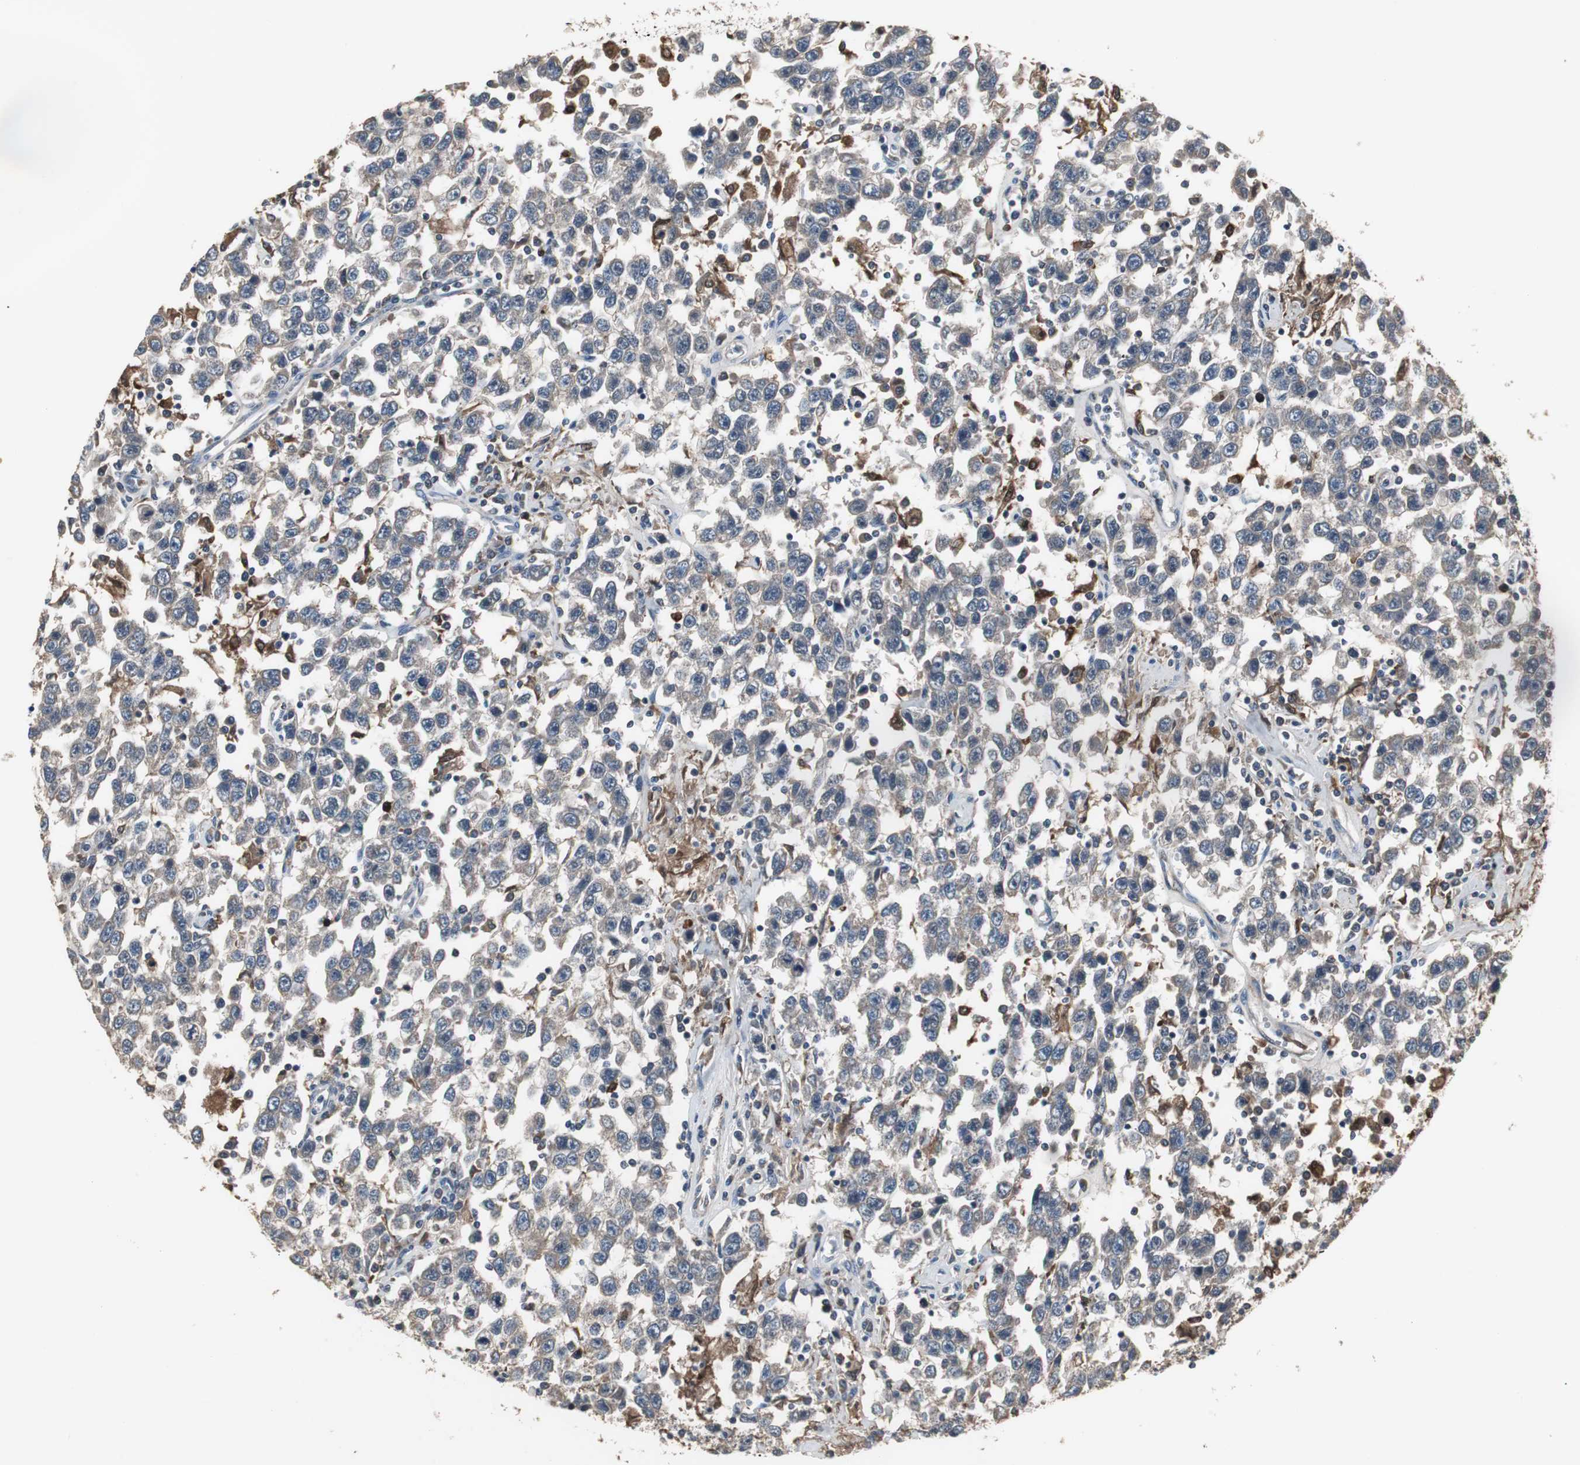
{"staining": {"intensity": "negative", "quantity": "none", "location": "none"}, "tissue": "testis cancer", "cell_type": "Tumor cells", "image_type": "cancer", "snomed": [{"axis": "morphology", "description": "Seminoma, NOS"}, {"axis": "topography", "description": "Testis"}], "caption": "Immunohistochemistry (IHC) image of human seminoma (testis) stained for a protein (brown), which reveals no staining in tumor cells. Brightfield microscopy of immunohistochemistry stained with DAB (brown) and hematoxylin (blue), captured at high magnification.", "gene": "NCF2", "patient": {"sex": "male", "age": 41}}